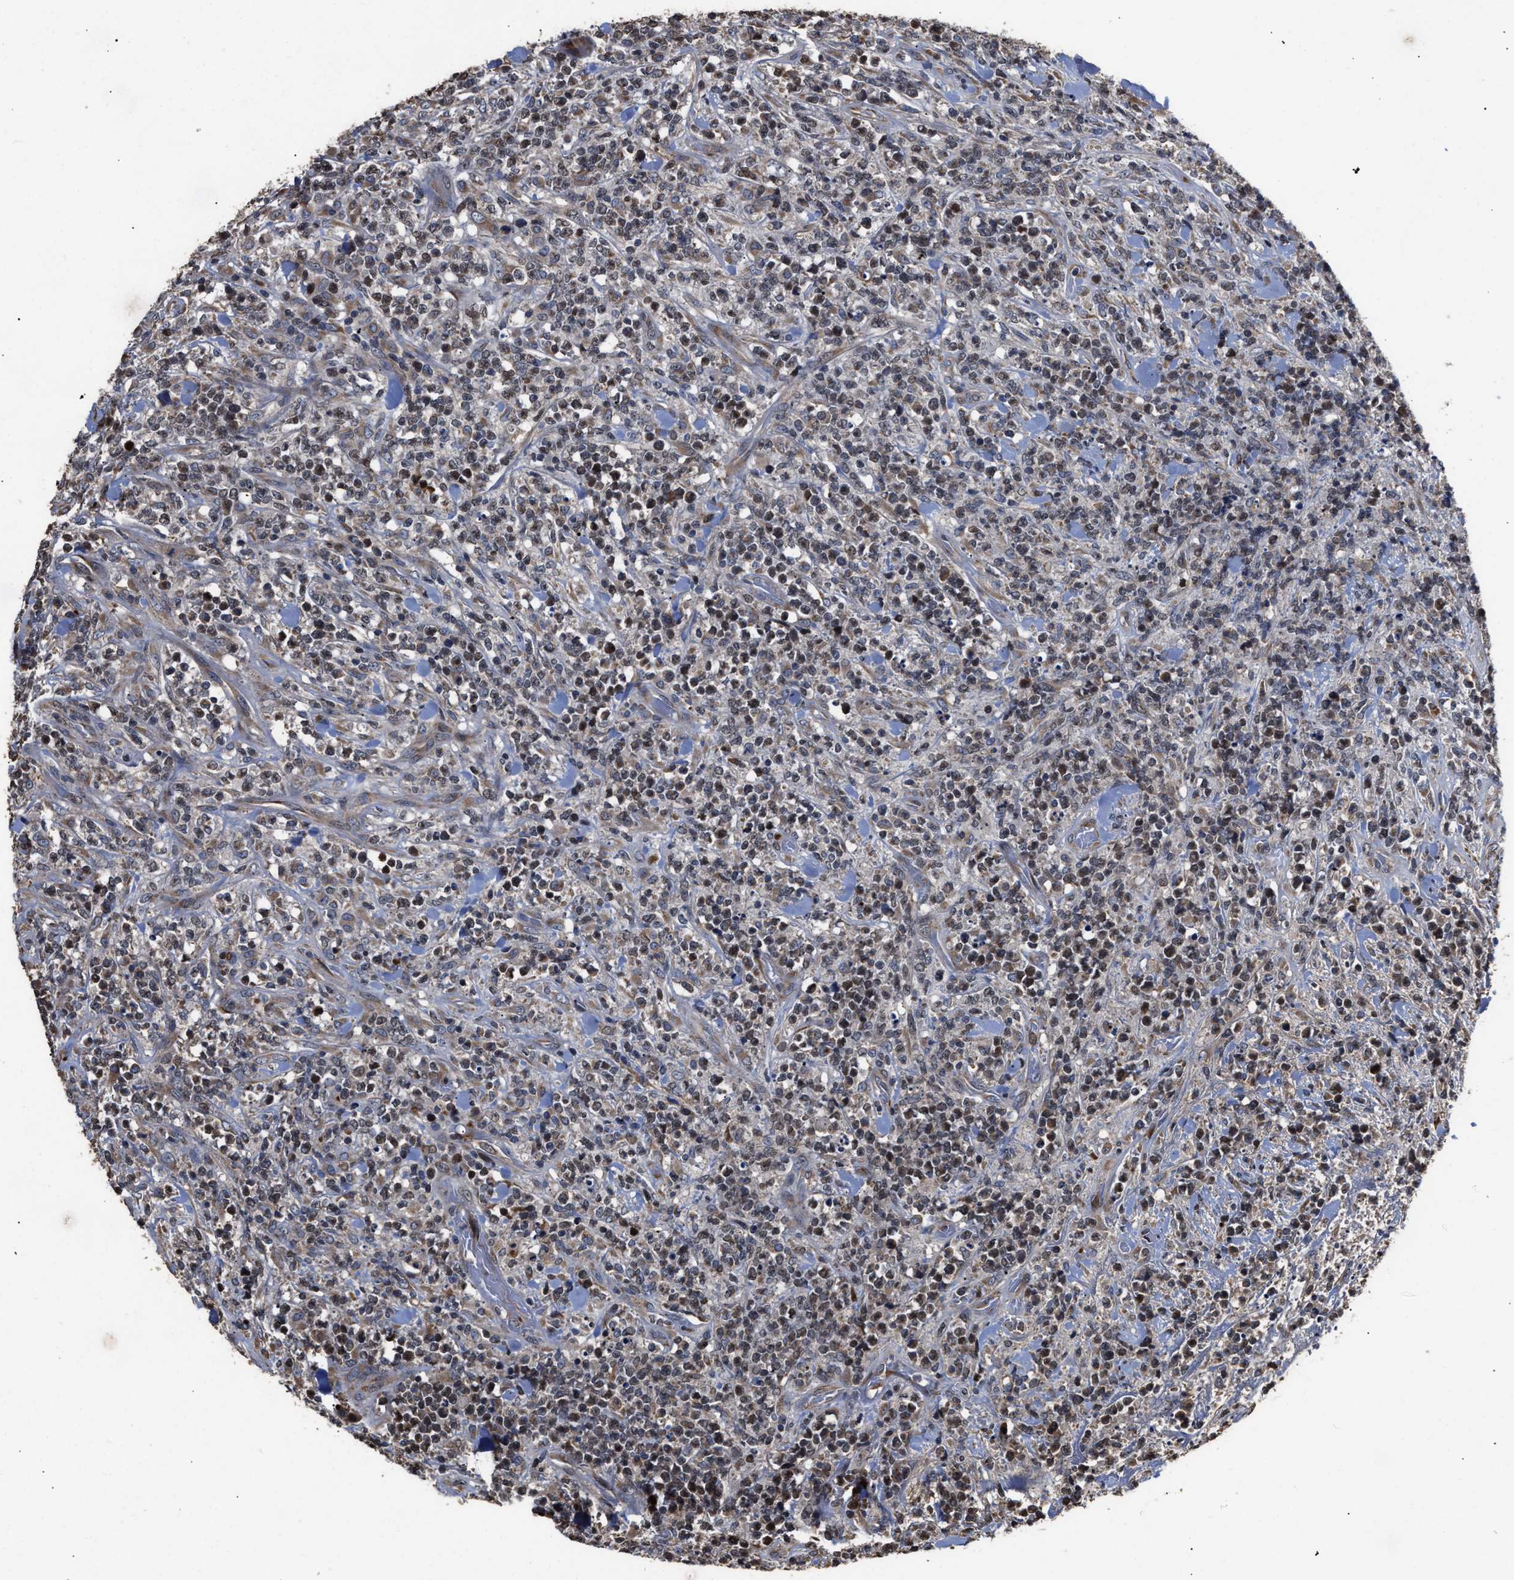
{"staining": {"intensity": "moderate", "quantity": "25%-75%", "location": "cytoplasmic/membranous,nuclear"}, "tissue": "lymphoma", "cell_type": "Tumor cells", "image_type": "cancer", "snomed": [{"axis": "morphology", "description": "Malignant lymphoma, non-Hodgkin's type, High grade"}, {"axis": "topography", "description": "Soft tissue"}], "caption": "High-power microscopy captured an IHC micrograph of lymphoma, revealing moderate cytoplasmic/membranous and nuclear expression in about 25%-75% of tumor cells. (Stains: DAB (3,3'-diaminobenzidine) in brown, nuclei in blue, Microscopy: brightfield microscopy at high magnification).", "gene": "GOSR1", "patient": {"sex": "male", "age": 18}}